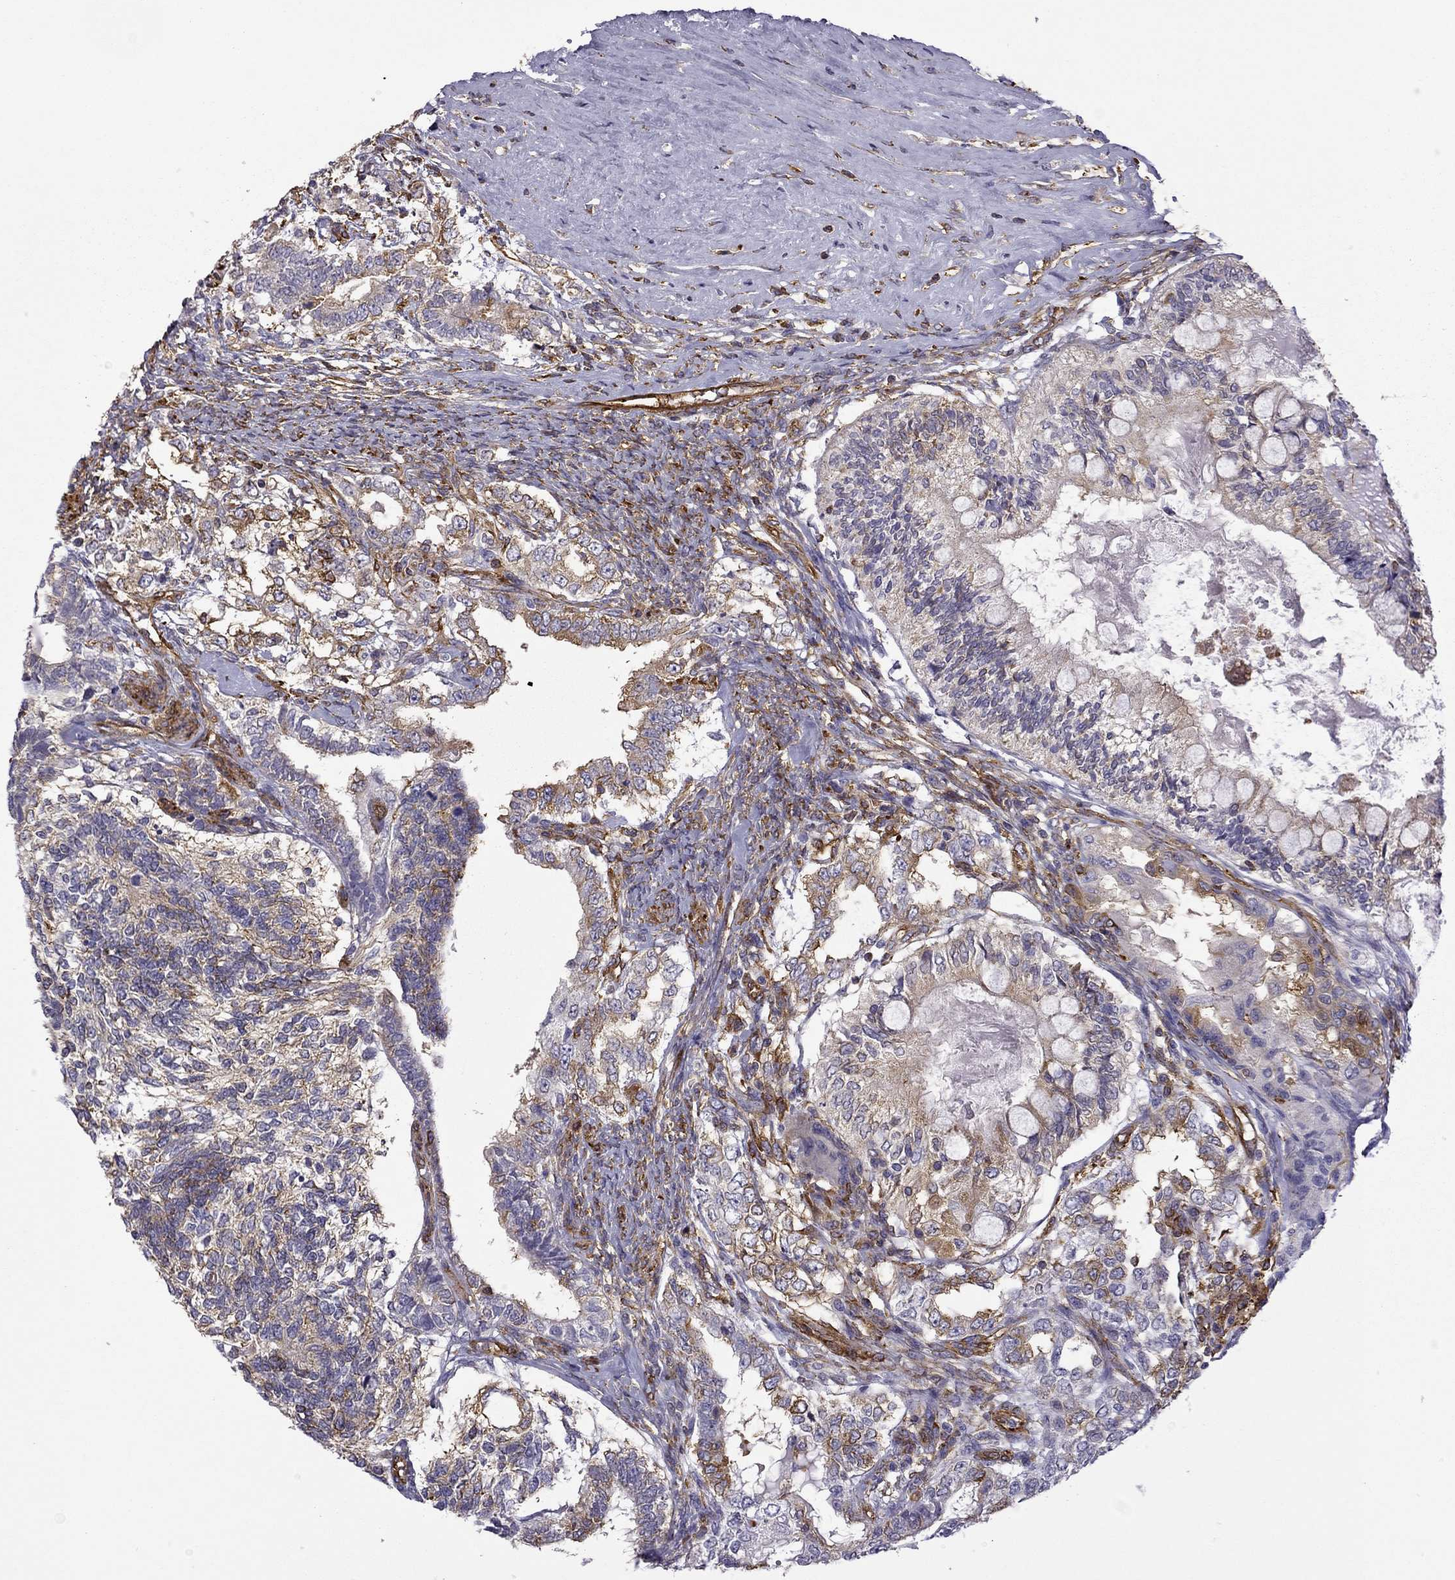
{"staining": {"intensity": "moderate", "quantity": ">75%", "location": "cytoplasmic/membranous"}, "tissue": "testis cancer", "cell_type": "Tumor cells", "image_type": "cancer", "snomed": [{"axis": "morphology", "description": "Seminoma, NOS"}, {"axis": "morphology", "description": "Carcinoma, Embryonal, NOS"}, {"axis": "topography", "description": "Testis"}], "caption": "Human embryonal carcinoma (testis) stained with a protein marker shows moderate staining in tumor cells.", "gene": "MAP4", "patient": {"sex": "male", "age": 41}}